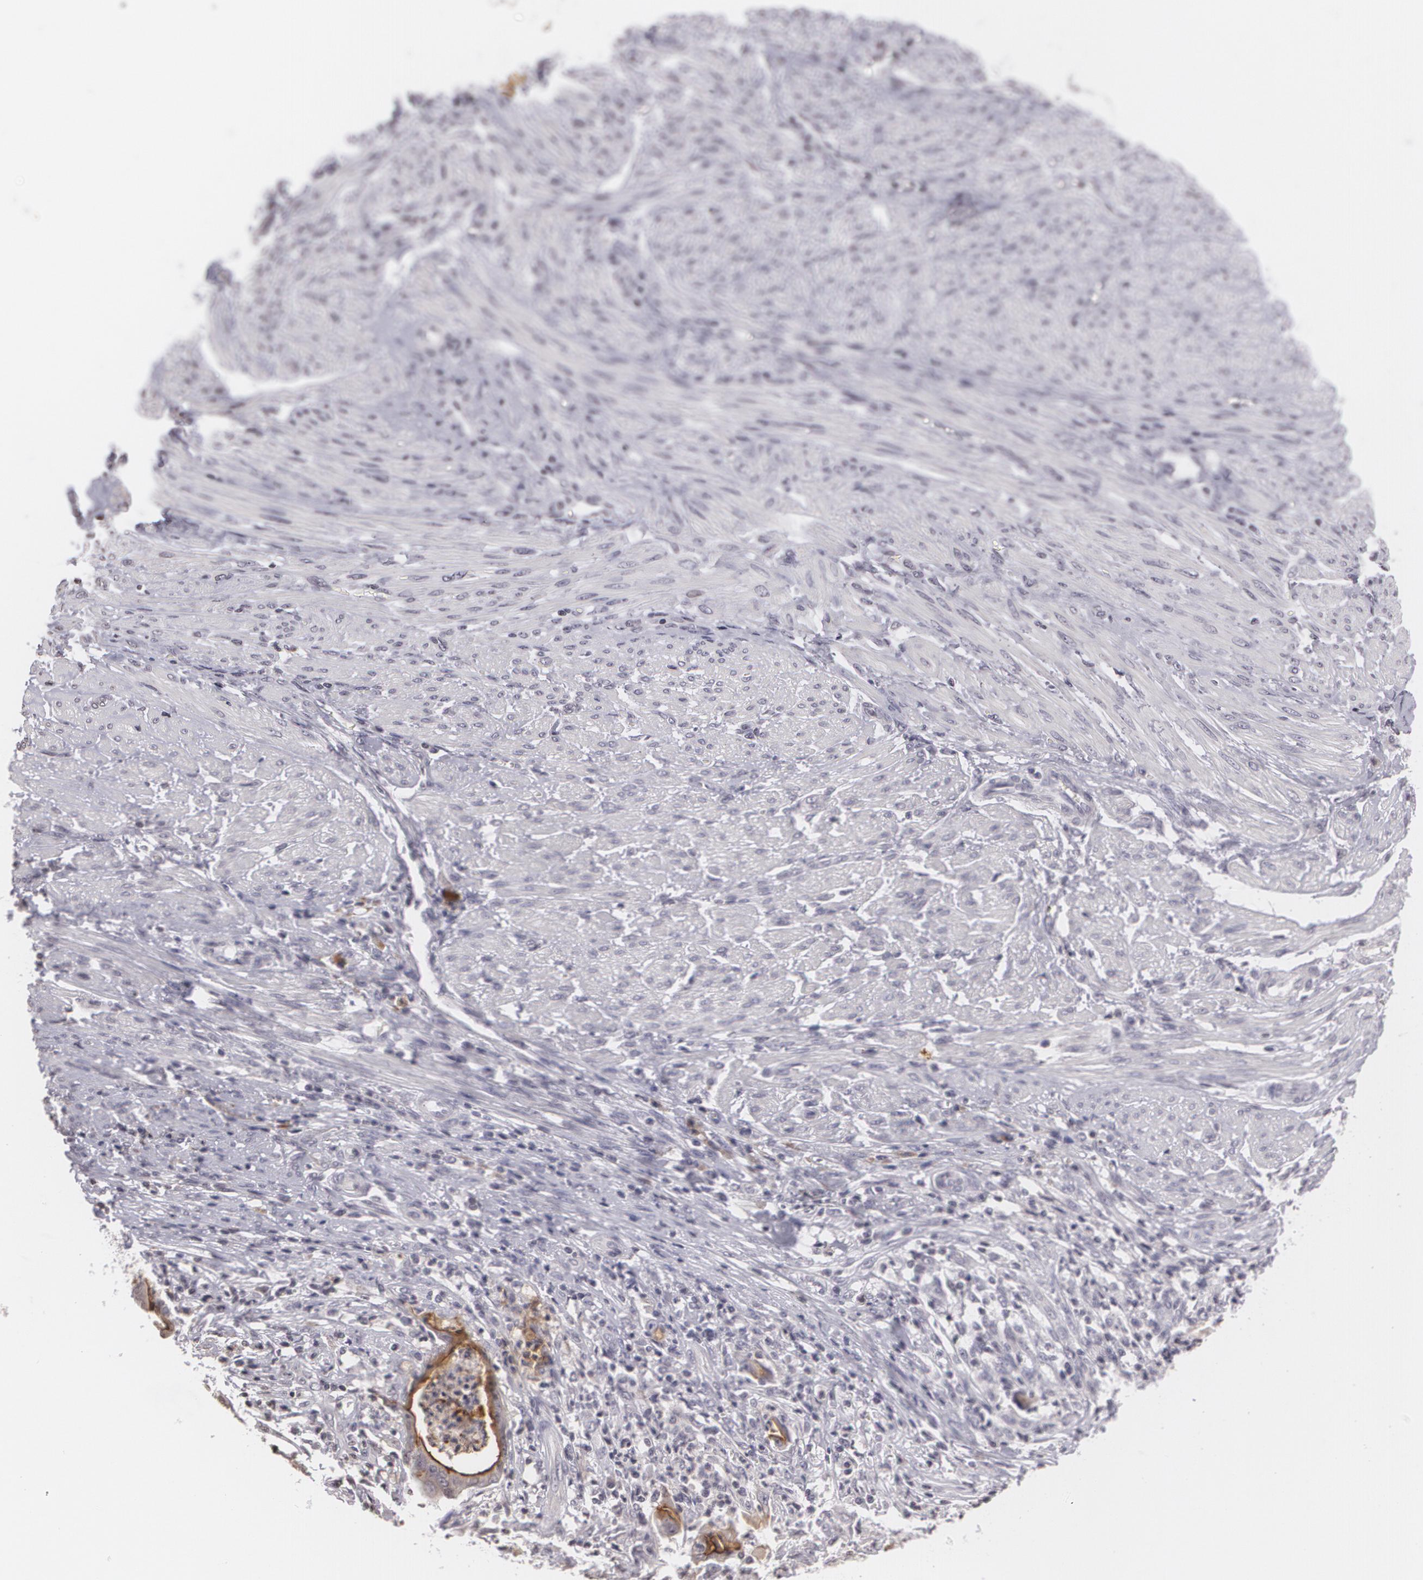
{"staining": {"intensity": "moderate", "quantity": "25%-75%", "location": "cytoplasmic/membranous"}, "tissue": "endometrial cancer", "cell_type": "Tumor cells", "image_type": "cancer", "snomed": [{"axis": "morphology", "description": "Adenocarcinoma, NOS"}, {"axis": "topography", "description": "Endometrium"}], "caption": "Immunohistochemistry (IHC) (DAB (3,3'-diaminobenzidine)) staining of human endometrial cancer displays moderate cytoplasmic/membranous protein expression in about 25%-75% of tumor cells. (DAB (3,3'-diaminobenzidine) = brown stain, brightfield microscopy at high magnification).", "gene": "MUC1", "patient": {"sex": "female", "age": 63}}